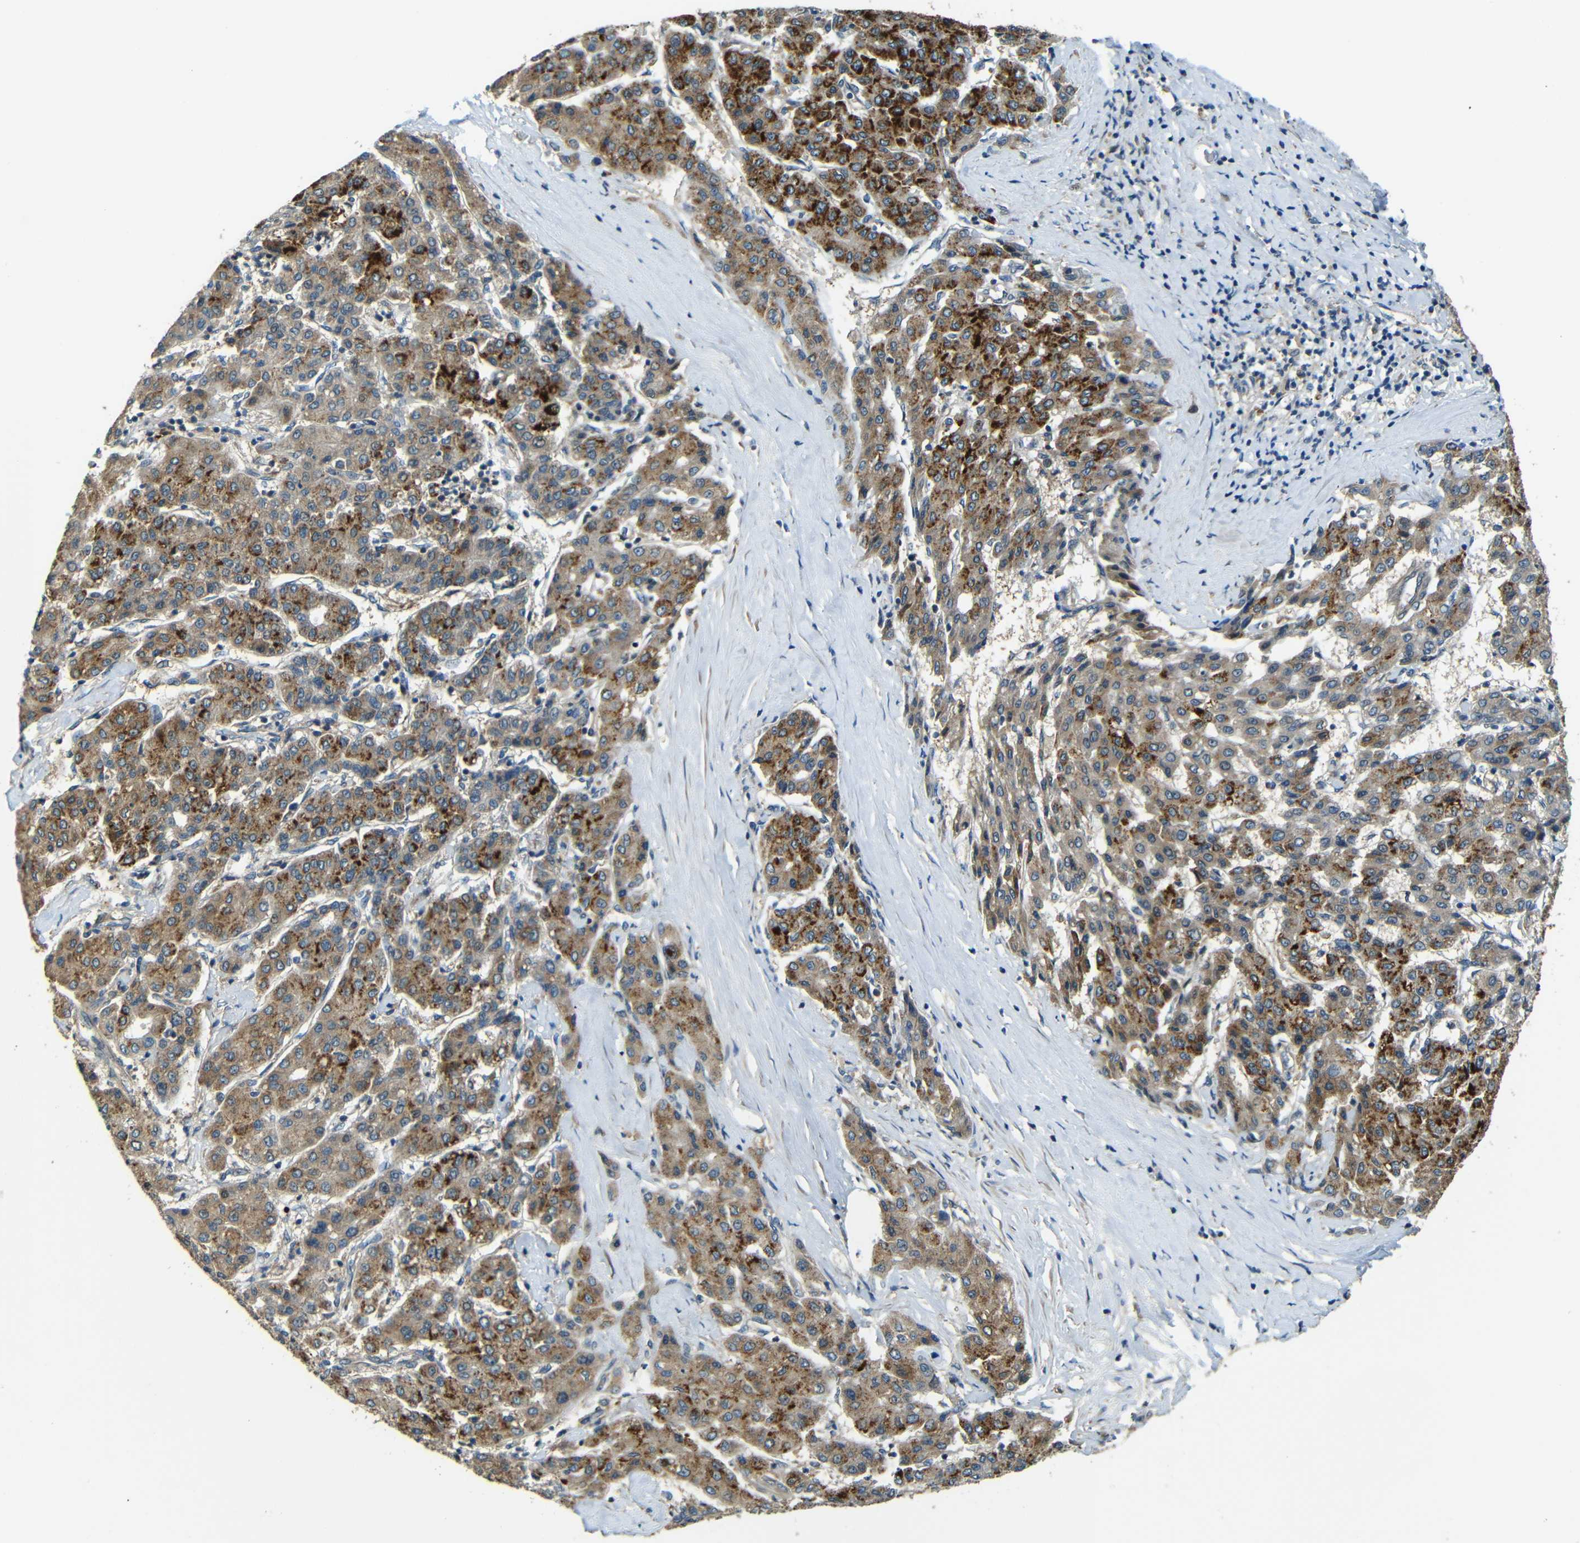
{"staining": {"intensity": "moderate", "quantity": ">75%", "location": "cytoplasmic/membranous"}, "tissue": "liver cancer", "cell_type": "Tumor cells", "image_type": "cancer", "snomed": [{"axis": "morphology", "description": "Carcinoma, Hepatocellular, NOS"}, {"axis": "topography", "description": "Liver"}], "caption": "Immunohistochemistry (IHC) (DAB) staining of human liver cancer reveals moderate cytoplasmic/membranous protein positivity in approximately >75% of tumor cells. (DAB IHC with brightfield microscopy, high magnification).", "gene": "FNDC3A", "patient": {"sex": "male", "age": 65}}